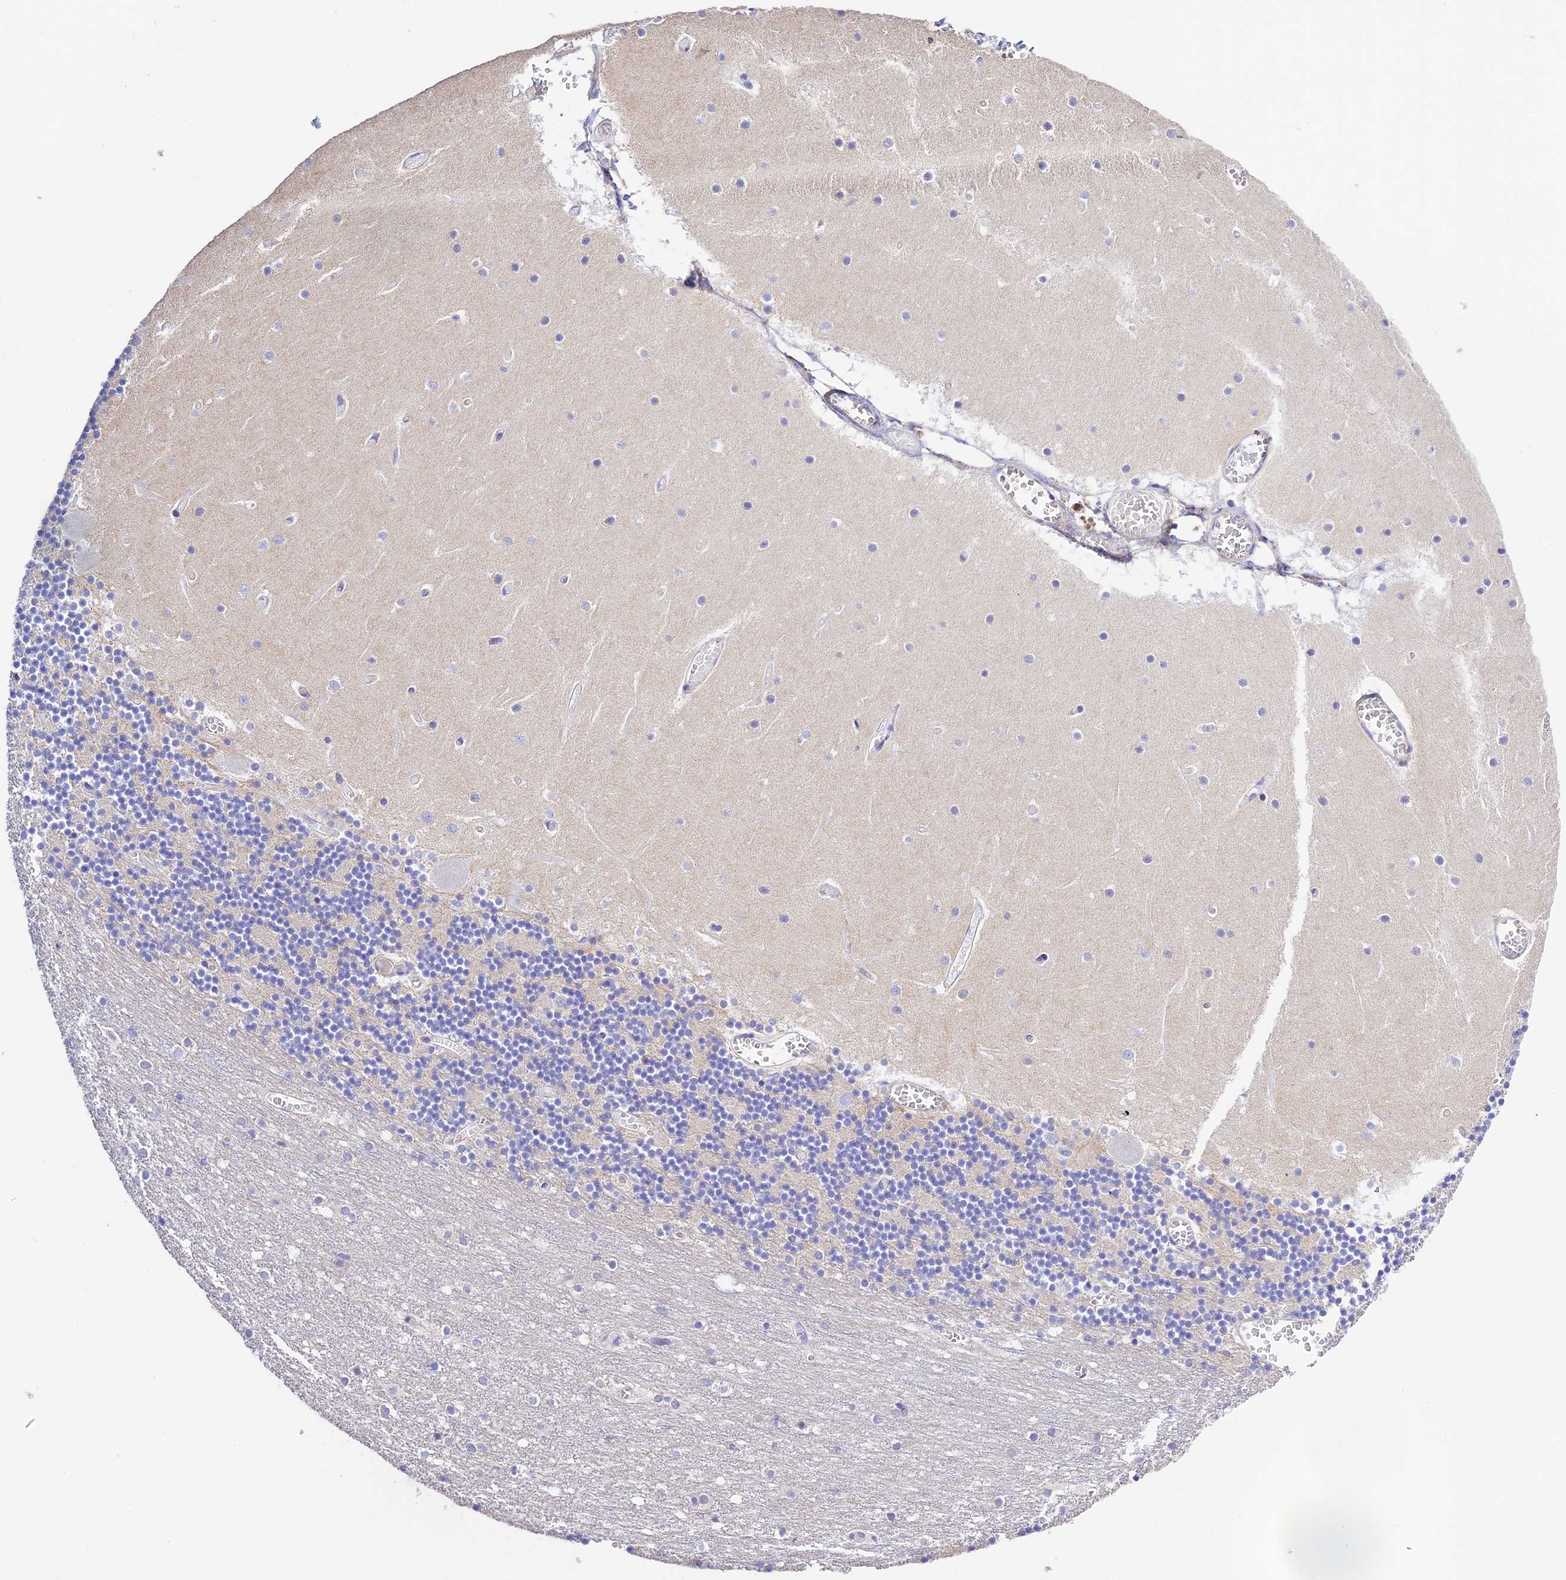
{"staining": {"intensity": "negative", "quantity": "none", "location": "none"}, "tissue": "cerebellum", "cell_type": "Cells in granular layer", "image_type": "normal", "snomed": [{"axis": "morphology", "description": "Normal tissue, NOS"}, {"axis": "topography", "description": "Cerebellum"}], "caption": "Benign cerebellum was stained to show a protein in brown. There is no significant positivity in cells in granular layer.", "gene": "PRIM1", "patient": {"sex": "female", "age": 28}}